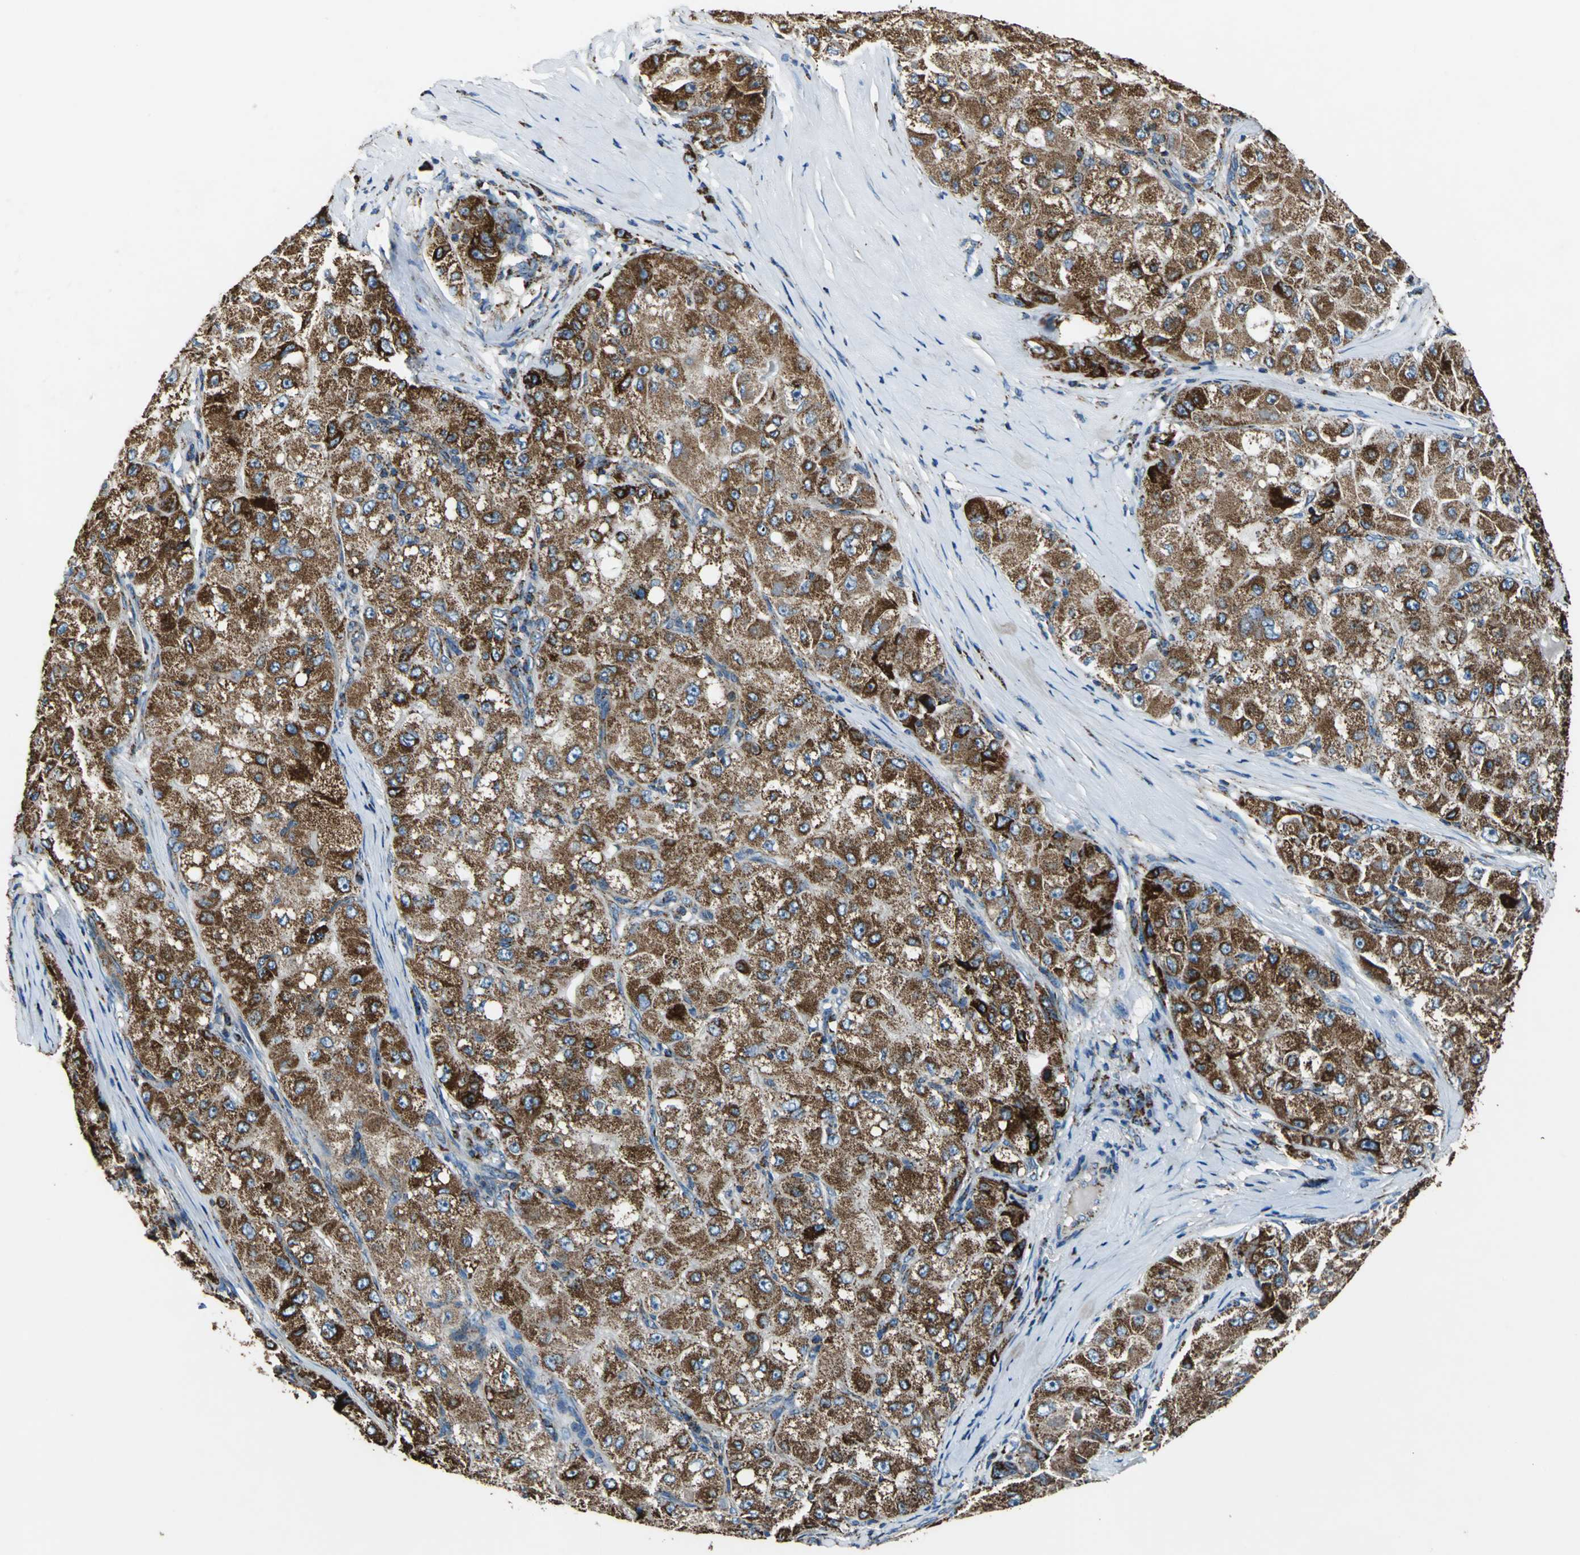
{"staining": {"intensity": "moderate", "quantity": ">75%", "location": "cytoplasmic/membranous"}, "tissue": "liver cancer", "cell_type": "Tumor cells", "image_type": "cancer", "snomed": [{"axis": "morphology", "description": "Carcinoma, Hepatocellular, NOS"}, {"axis": "topography", "description": "Liver"}], "caption": "High-magnification brightfield microscopy of liver cancer (hepatocellular carcinoma) stained with DAB (3,3'-diaminobenzidine) (brown) and counterstained with hematoxylin (blue). tumor cells exhibit moderate cytoplasmic/membranous expression is appreciated in approximately>75% of cells.", "gene": "ECH1", "patient": {"sex": "male", "age": 80}}